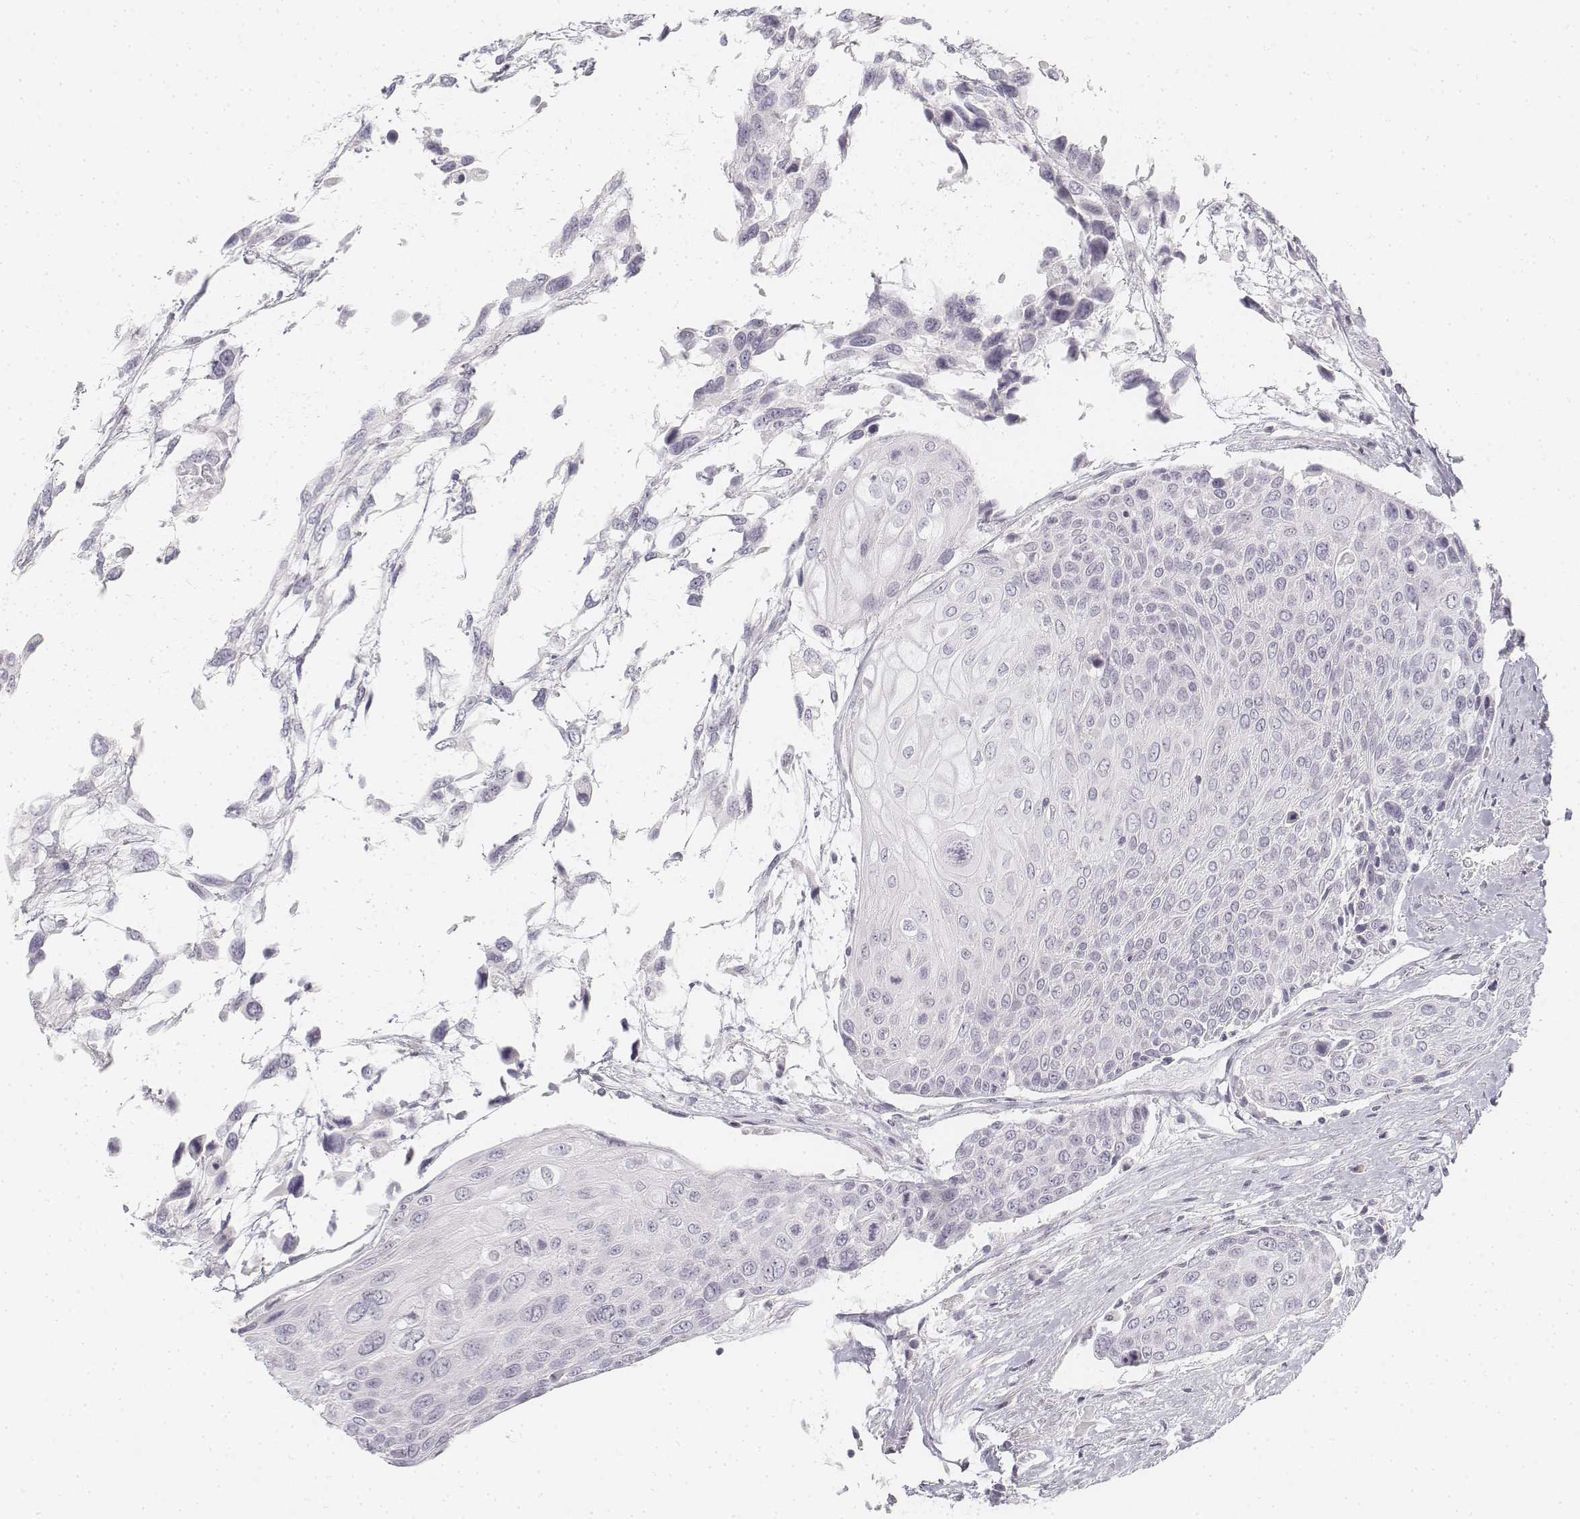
{"staining": {"intensity": "negative", "quantity": "none", "location": "none"}, "tissue": "urothelial cancer", "cell_type": "Tumor cells", "image_type": "cancer", "snomed": [{"axis": "morphology", "description": "Urothelial carcinoma, High grade"}, {"axis": "topography", "description": "Urinary bladder"}], "caption": "Tumor cells show no significant expression in urothelial cancer.", "gene": "KRT25", "patient": {"sex": "female", "age": 70}}